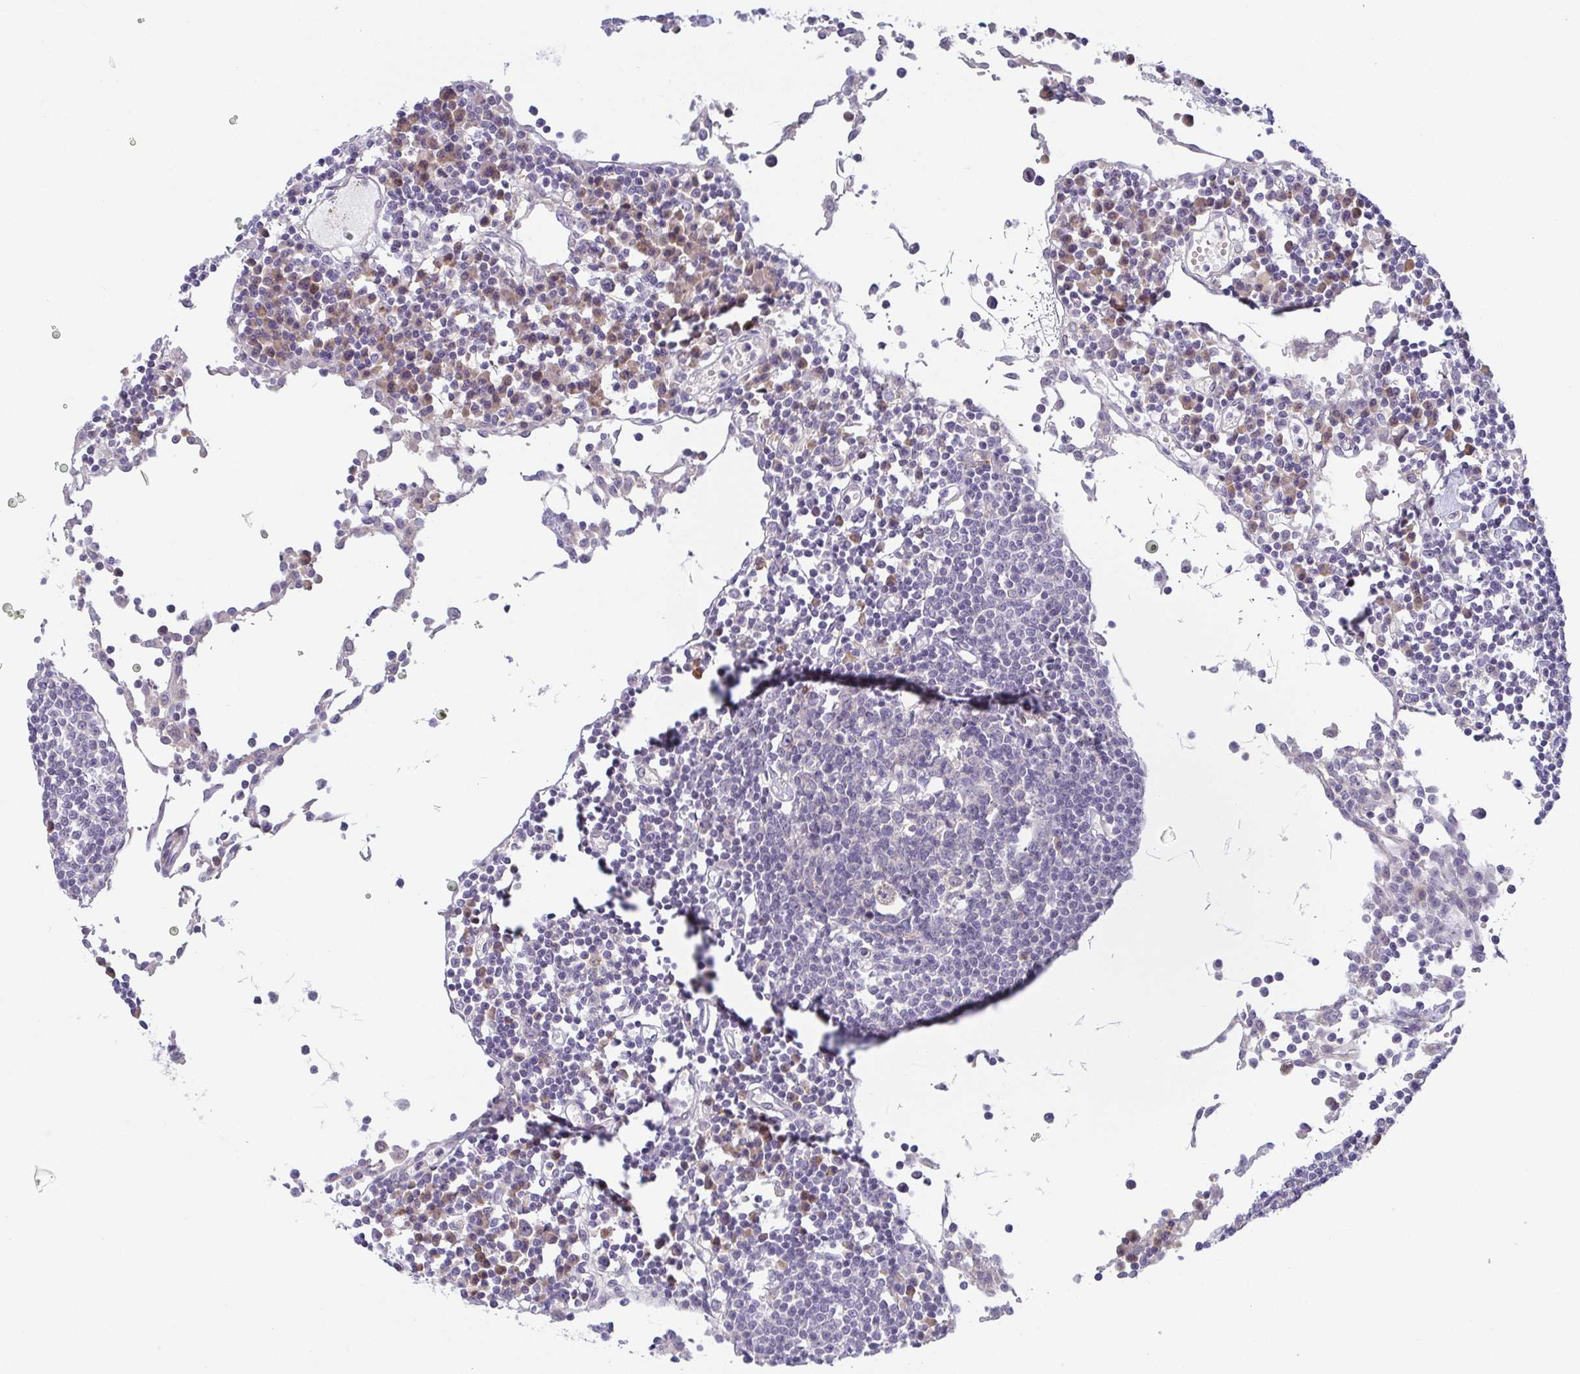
{"staining": {"intensity": "moderate", "quantity": "25%-75%", "location": "cytoplasmic/membranous"}, "tissue": "lymph node", "cell_type": "Non-germinal center cells", "image_type": "normal", "snomed": [{"axis": "morphology", "description": "Normal tissue, NOS"}, {"axis": "topography", "description": "Lymph node"}], "caption": "Protein staining by immunohistochemistry (IHC) shows moderate cytoplasmic/membranous staining in about 25%-75% of non-germinal center cells in benign lymph node. The protein of interest is stained brown, and the nuclei are stained in blue (DAB (3,3'-diaminobenzidine) IHC with brightfield microscopy, high magnification).", "gene": "BCL2L1", "patient": {"sex": "female", "age": 78}}